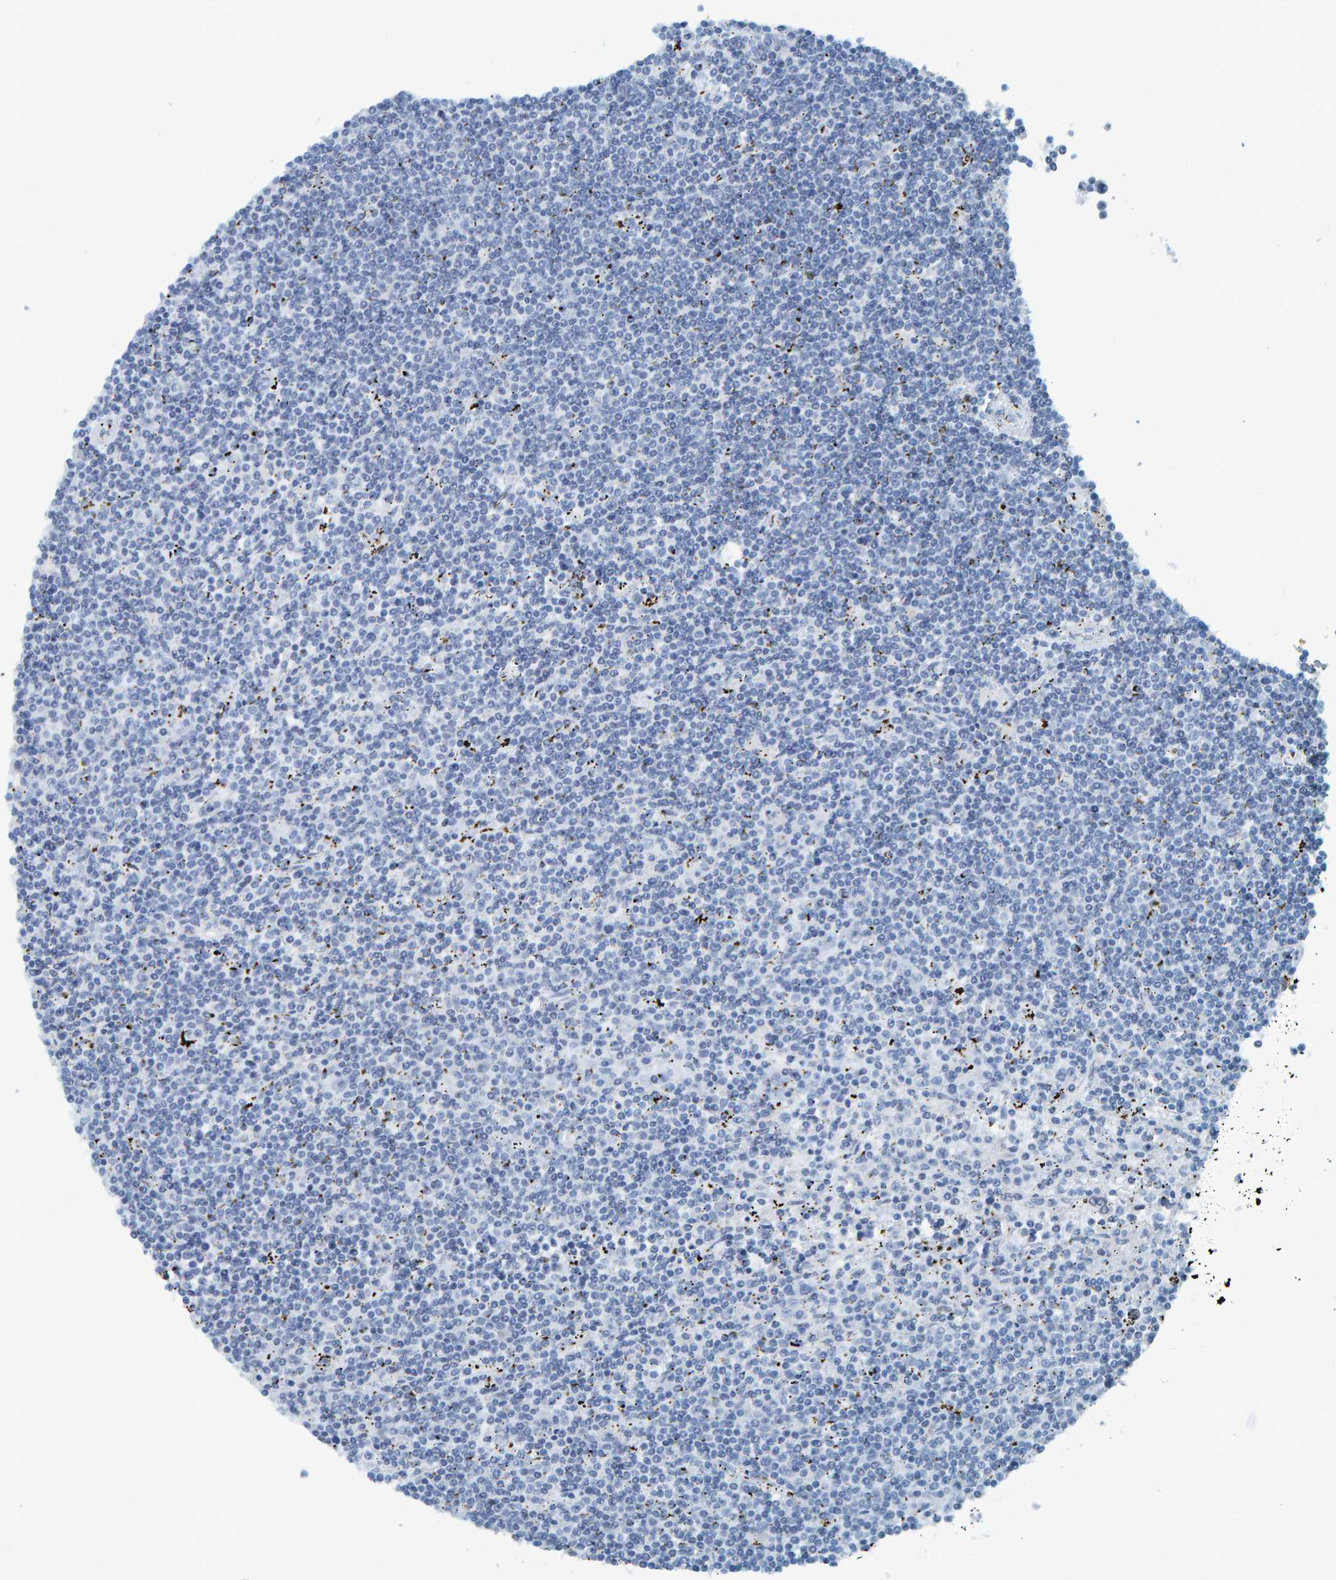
{"staining": {"intensity": "negative", "quantity": "none", "location": "none"}, "tissue": "lymphoma", "cell_type": "Tumor cells", "image_type": "cancer", "snomed": [{"axis": "morphology", "description": "Malignant lymphoma, non-Hodgkin's type, Low grade"}, {"axis": "topography", "description": "Spleen"}], "caption": "Lymphoma stained for a protein using IHC exhibits no positivity tumor cells.", "gene": "CNP", "patient": {"sex": "male", "age": 76}}